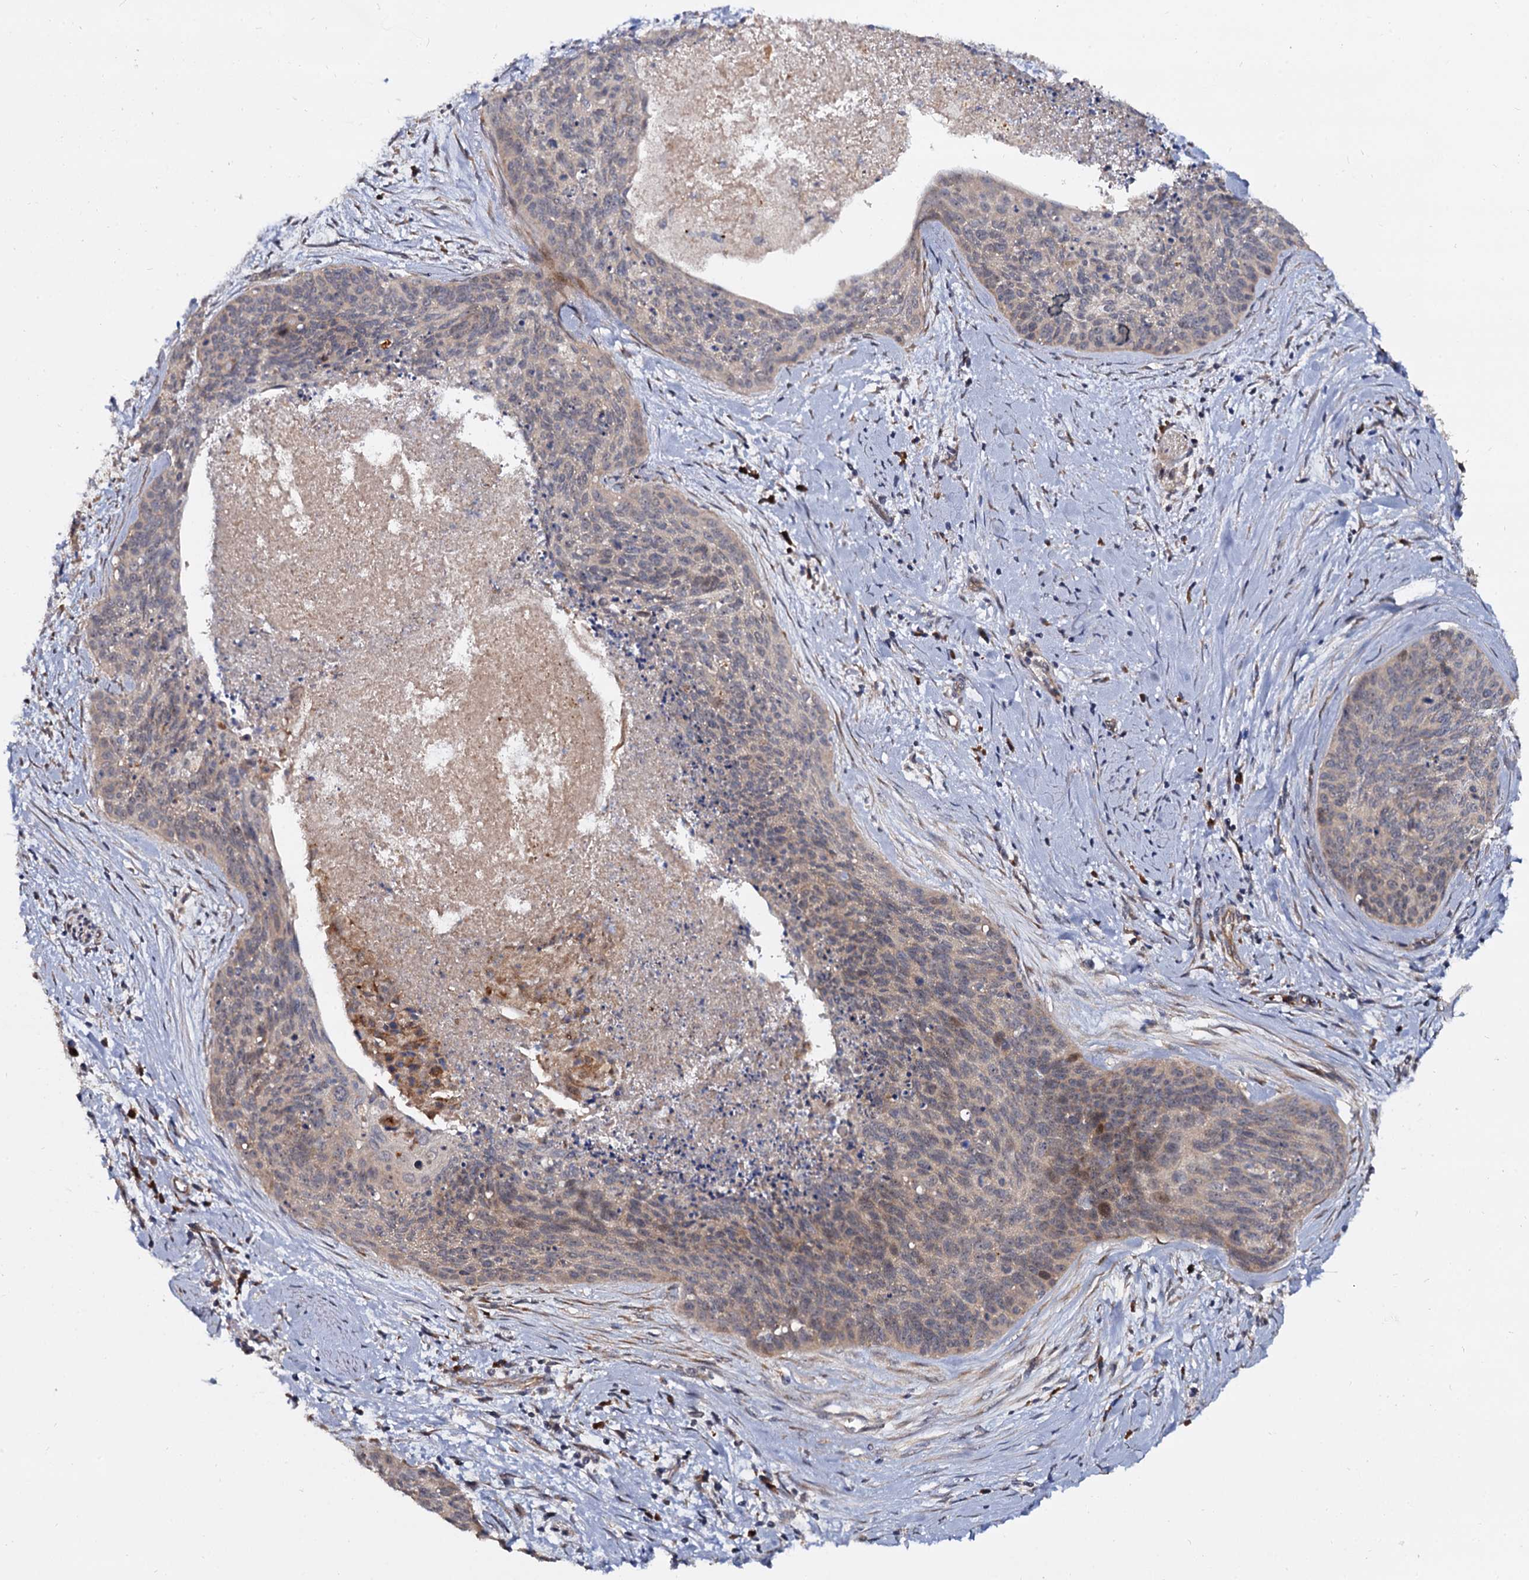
{"staining": {"intensity": "moderate", "quantity": ">75%", "location": "cytoplasmic/membranous,nuclear"}, "tissue": "cervical cancer", "cell_type": "Tumor cells", "image_type": "cancer", "snomed": [{"axis": "morphology", "description": "Squamous cell carcinoma, NOS"}, {"axis": "topography", "description": "Cervix"}], "caption": "Squamous cell carcinoma (cervical) stained with DAB immunohistochemistry (IHC) exhibits medium levels of moderate cytoplasmic/membranous and nuclear expression in about >75% of tumor cells. (IHC, brightfield microscopy, high magnification).", "gene": "WWC3", "patient": {"sex": "female", "age": 55}}